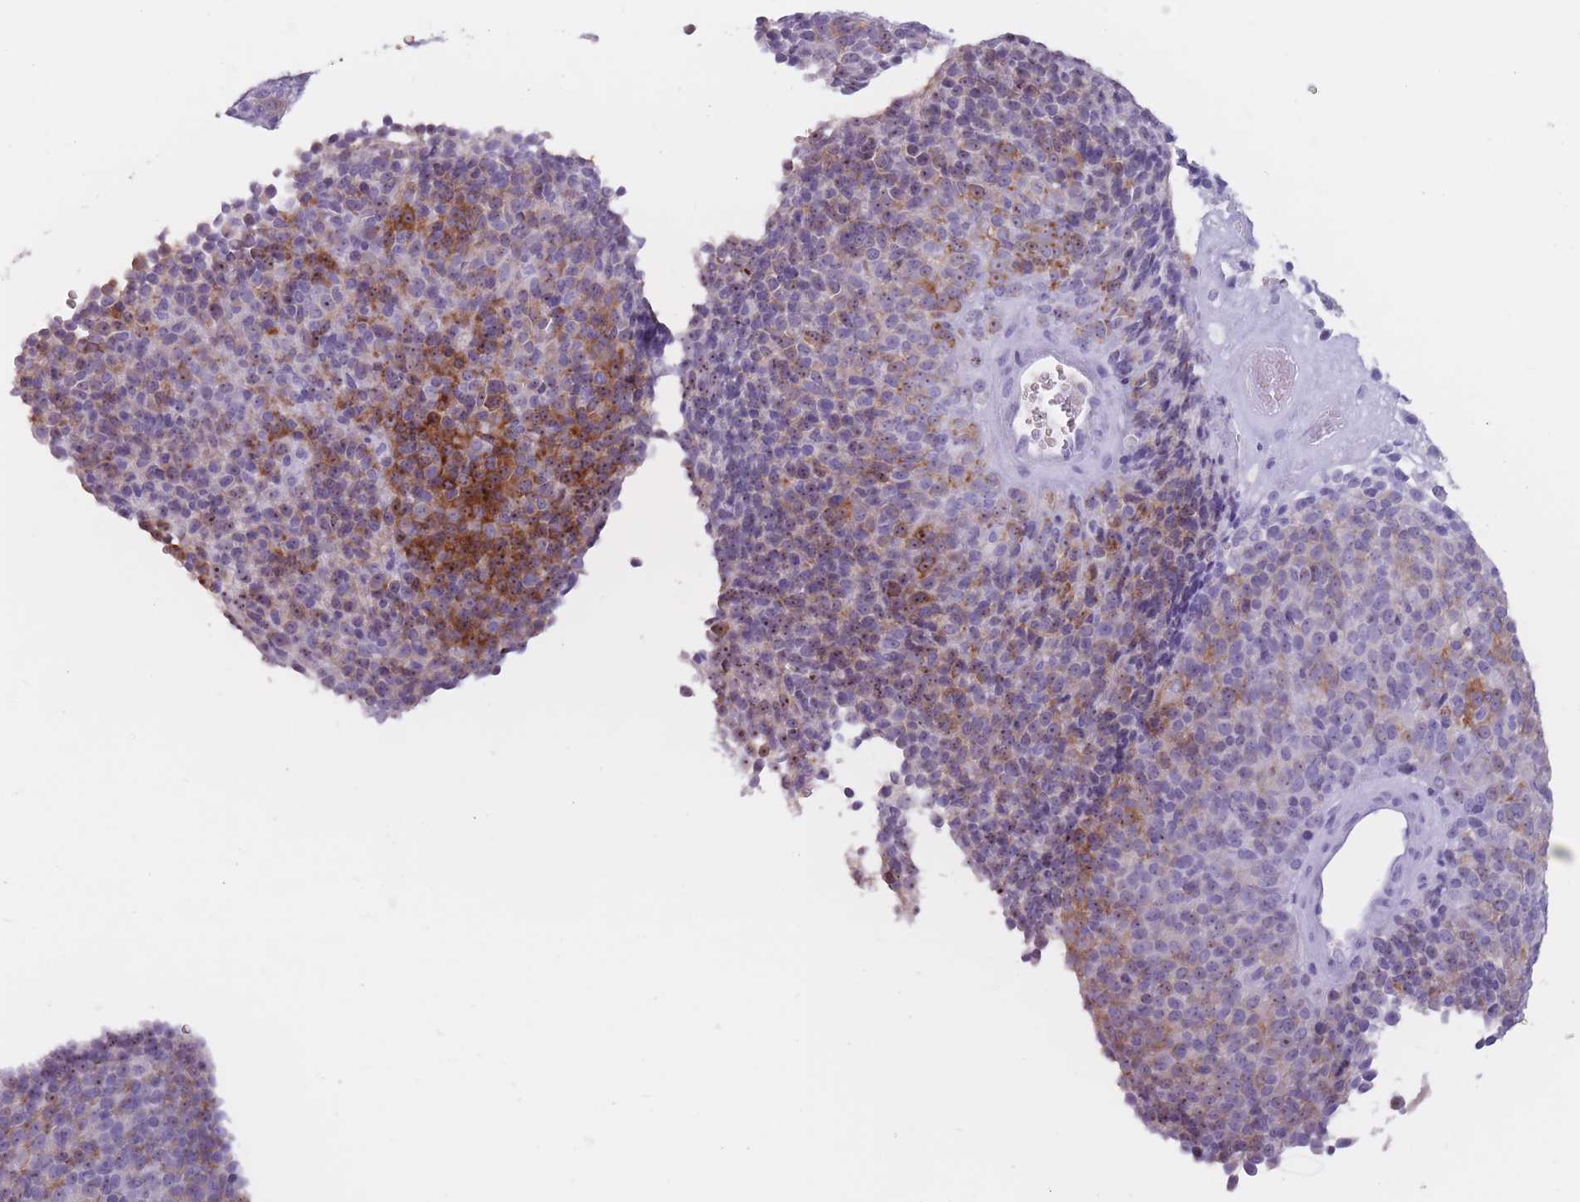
{"staining": {"intensity": "moderate", "quantity": "<25%", "location": "cytoplasmic/membranous,nuclear"}, "tissue": "melanoma", "cell_type": "Tumor cells", "image_type": "cancer", "snomed": [{"axis": "morphology", "description": "Malignant melanoma, Metastatic site"}, {"axis": "topography", "description": "Brain"}], "caption": "There is low levels of moderate cytoplasmic/membranous and nuclear staining in tumor cells of melanoma, as demonstrated by immunohistochemical staining (brown color).", "gene": "PNMA3", "patient": {"sex": "female", "age": 56}}